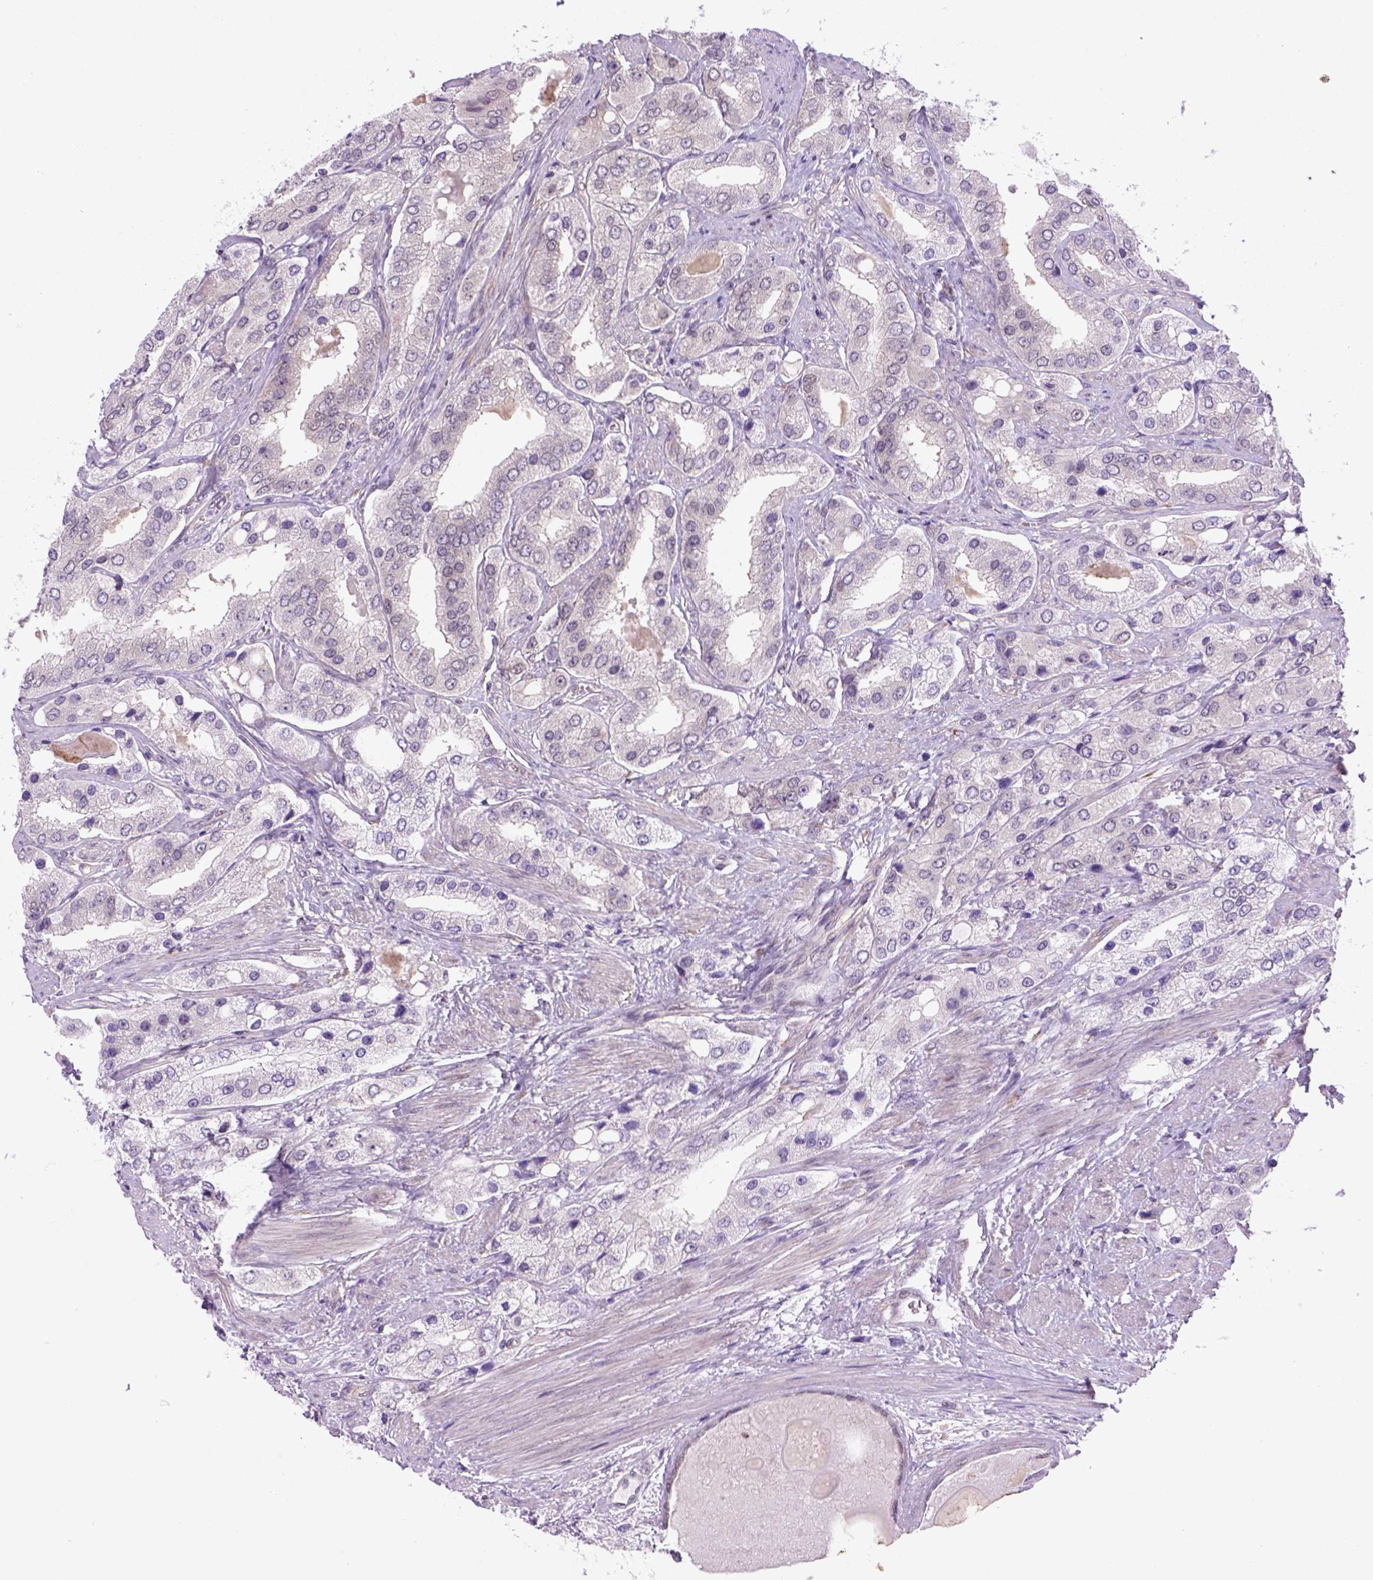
{"staining": {"intensity": "negative", "quantity": "none", "location": "none"}, "tissue": "prostate cancer", "cell_type": "Tumor cells", "image_type": "cancer", "snomed": [{"axis": "morphology", "description": "Adenocarcinoma, Low grade"}, {"axis": "topography", "description": "Prostate"}], "caption": "This photomicrograph is of low-grade adenocarcinoma (prostate) stained with immunohistochemistry to label a protein in brown with the nuclei are counter-stained blue. There is no staining in tumor cells.", "gene": "MGMT", "patient": {"sex": "male", "age": 69}}